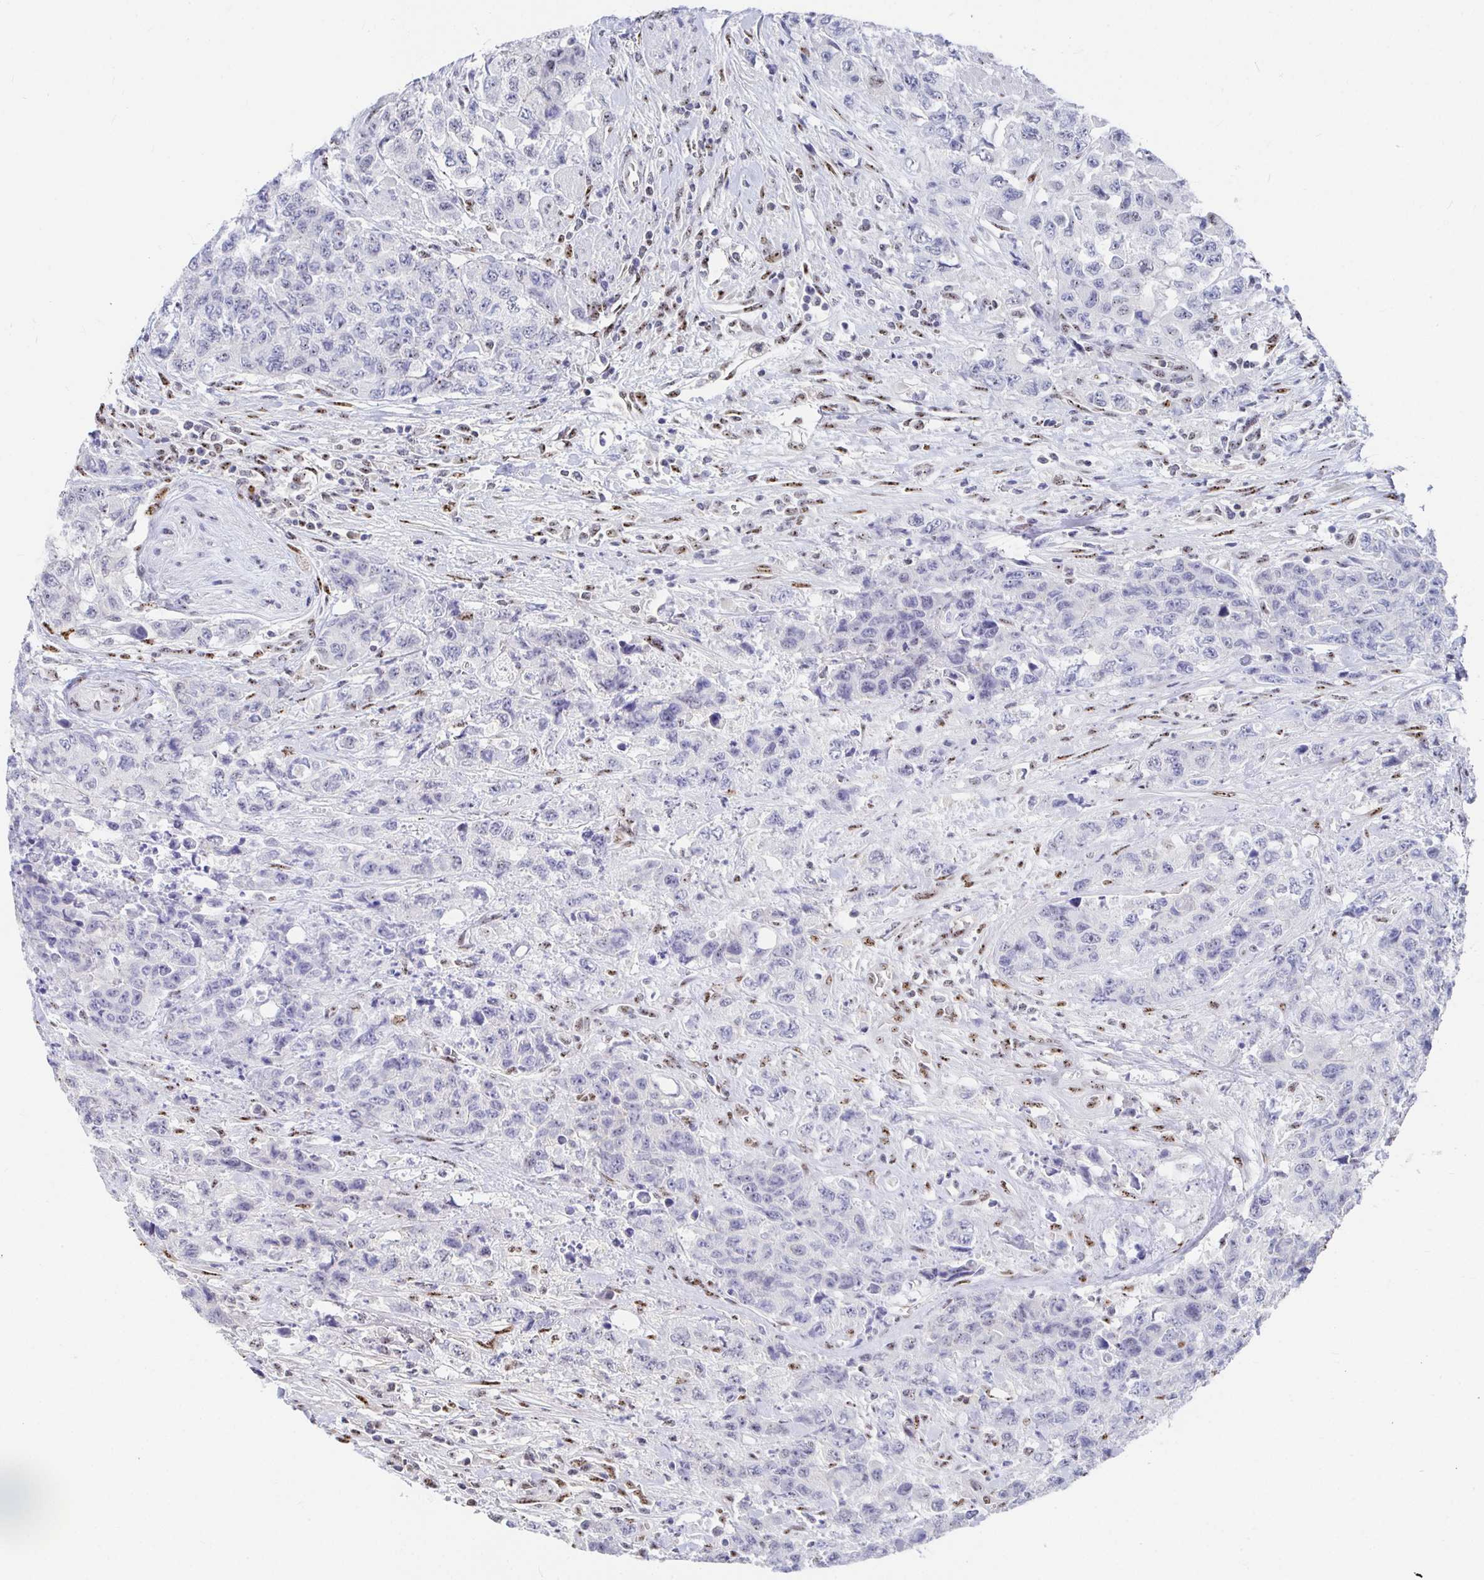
{"staining": {"intensity": "negative", "quantity": "none", "location": "none"}, "tissue": "urothelial cancer", "cell_type": "Tumor cells", "image_type": "cancer", "snomed": [{"axis": "morphology", "description": "Urothelial carcinoma, High grade"}, {"axis": "topography", "description": "Urinary bladder"}], "caption": "The micrograph reveals no significant expression in tumor cells of urothelial cancer.", "gene": "CLIC3", "patient": {"sex": "female", "age": 78}}